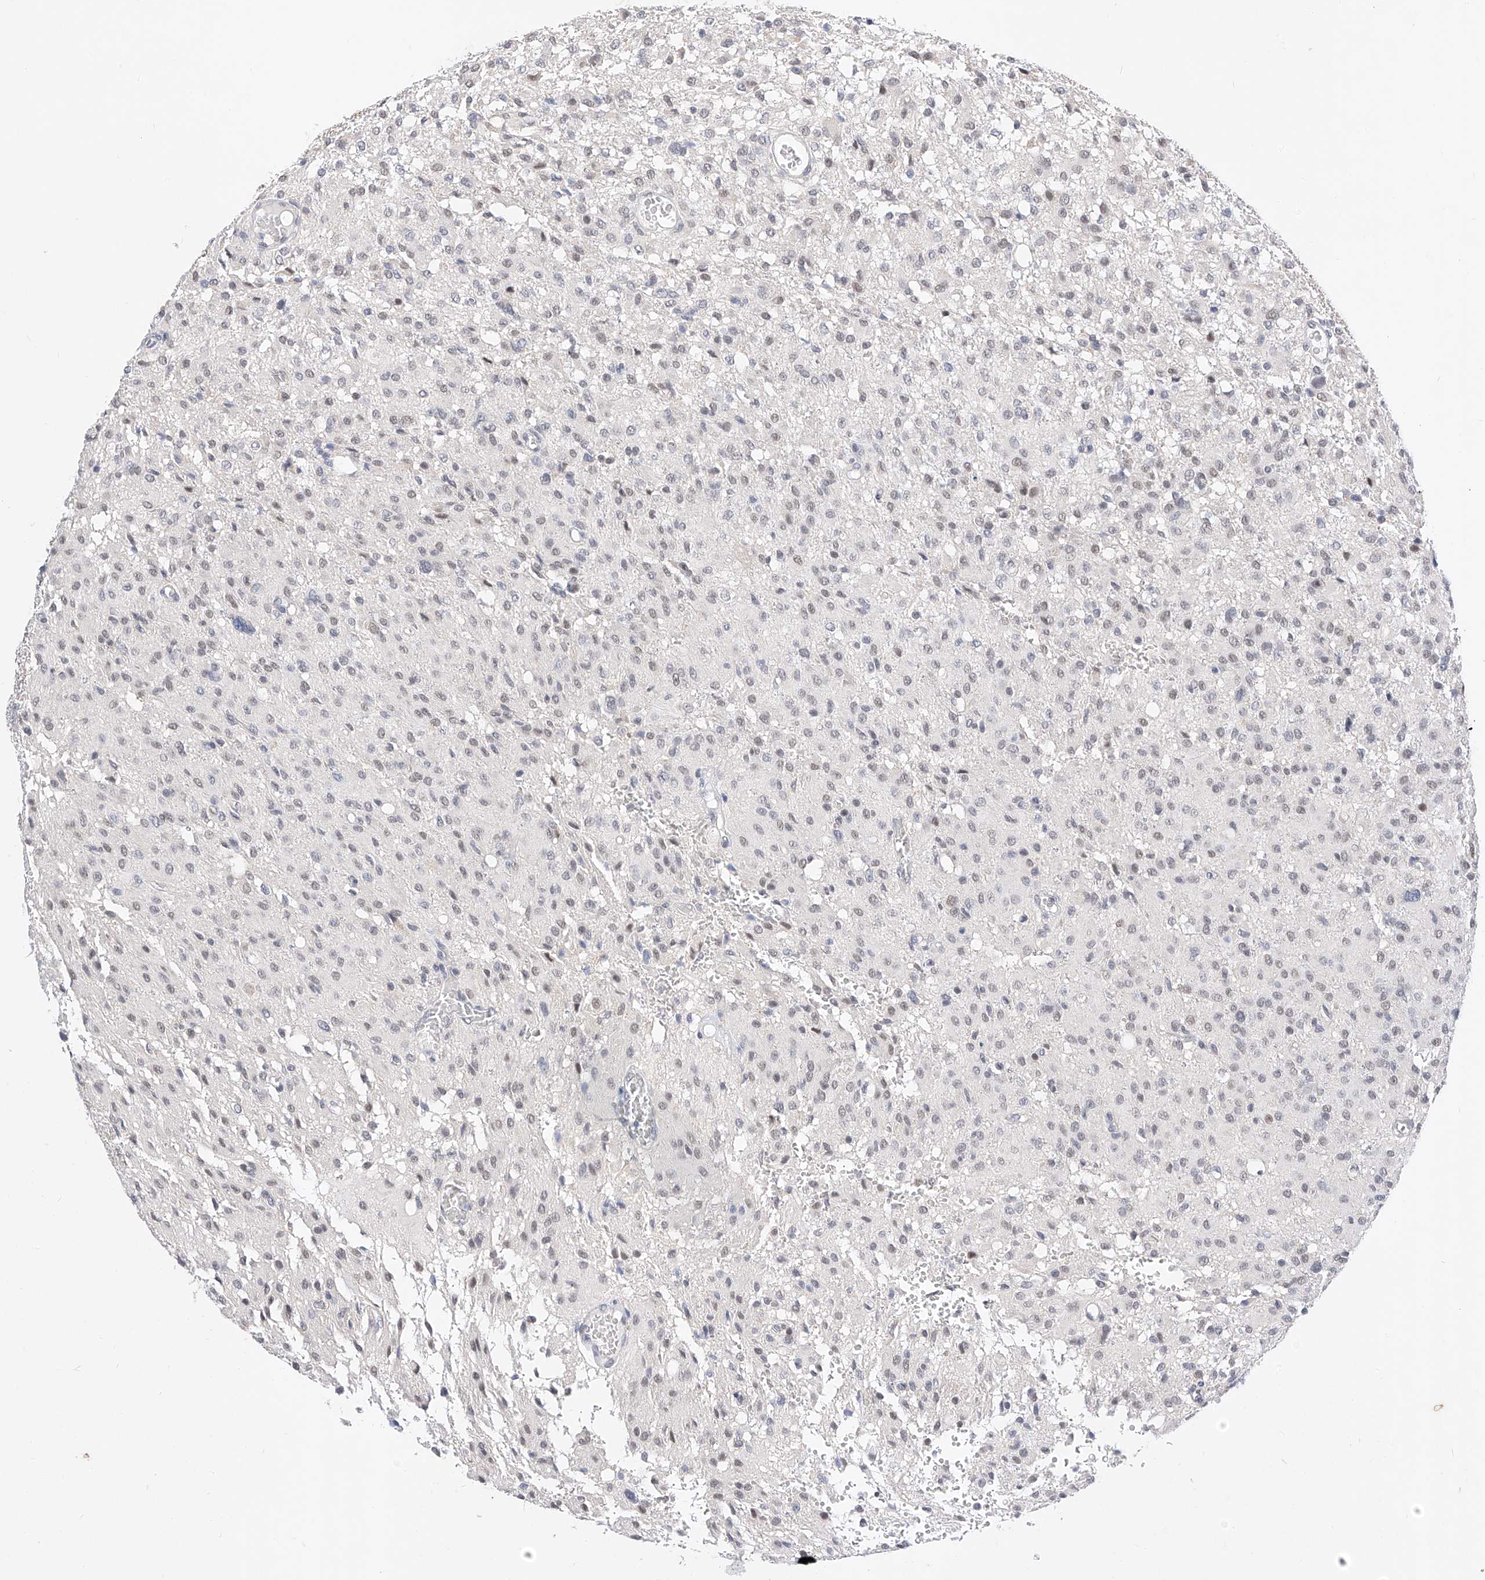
{"staining": {"intensity": "weak", "quantity": "<25%", "location": "nuclear"}, "tissue": "glioma", "cell_type": "Tumor cells", "image_type": "cancer", "snomed": [{"axis": "morphology", "description": "Glioma, malignant, High grade"}, {"axis": "topography", "description": "Brain"}], "caption": "This image is of glioma stained with immunohistochemistry (IHC) to label a protein in brown with the nuclei are counter-stained blue. There is no expression in tumor cells.", "gene": "KCNJ1", "patient": {"sex": "female", "age": 59}}